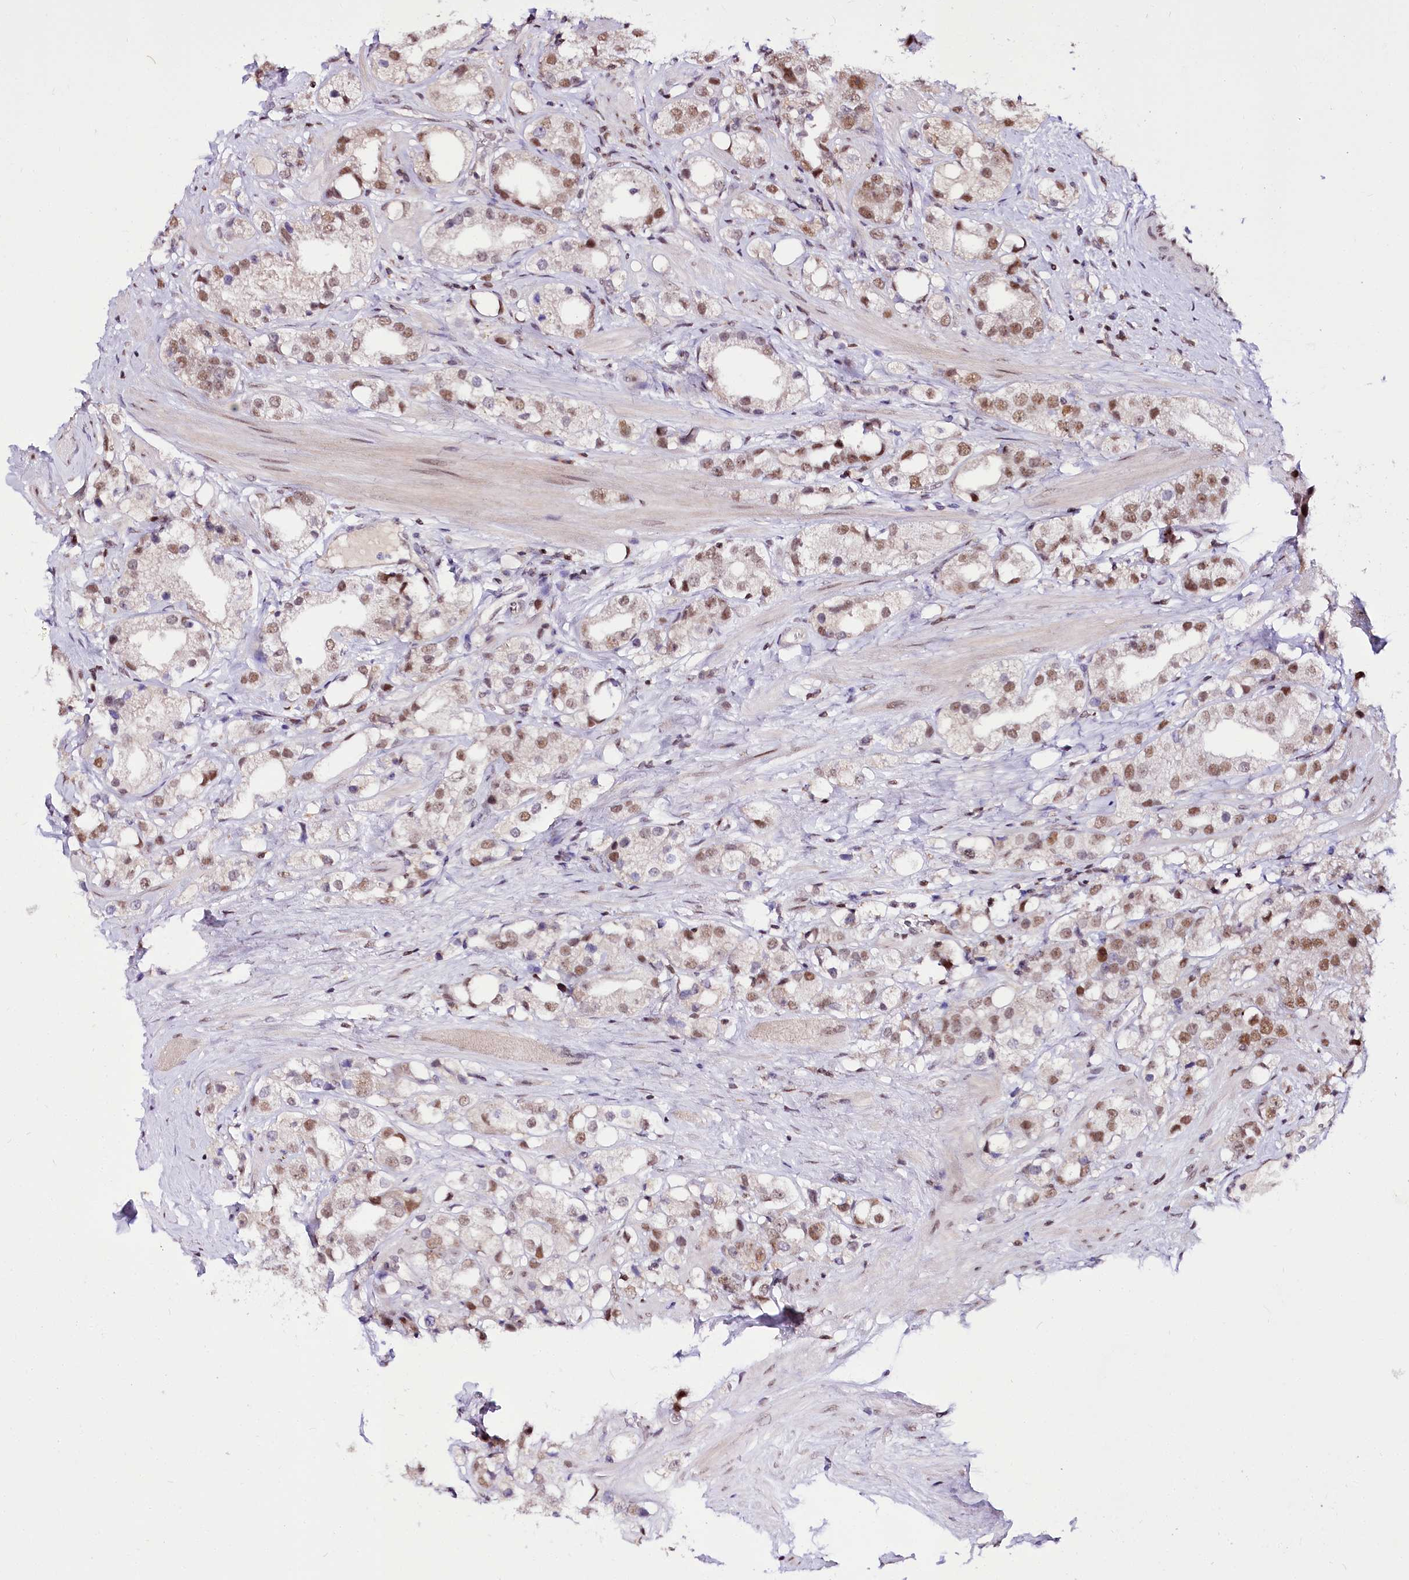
{"staining": {"intensity": "moderate", "quantity": ">75%", "location": "nuclear"}, "tissue": "prostate cancer", "cell_type": "Tumor cells", "image_type": "cancer", "snomed": [{"axis": "morphology", "description": "Adenocarcinoma, NOS"}, {"axis": "topography", "description": "Prostate"}], "caption": "Tumor cells exhibit moderate nuclear expression in about >75% of cells in prostate adenocarcinoma.", "gene": "POLA2", "patient": {"sex": "male", "age": 79}}